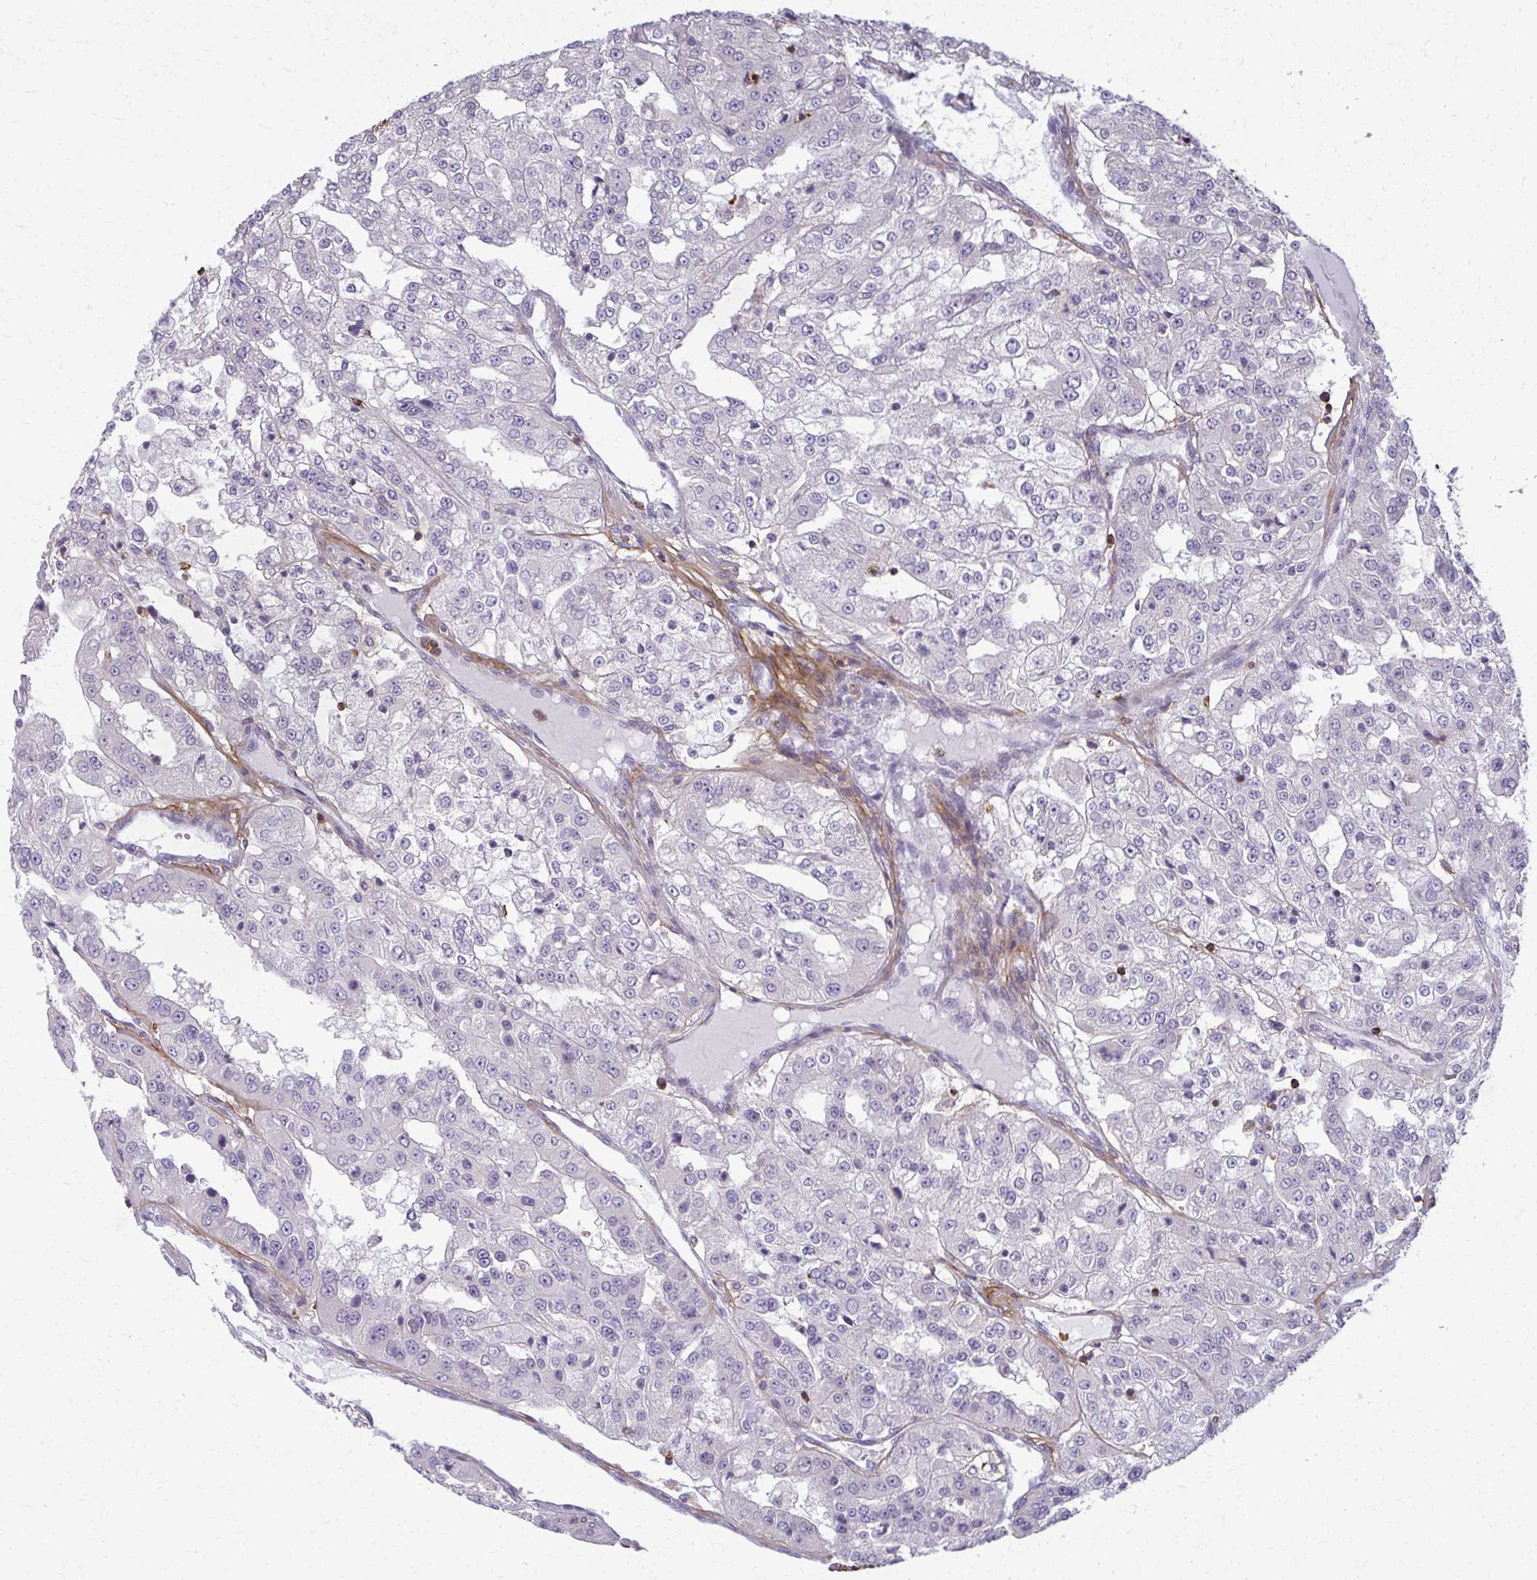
{"staining": {"intensity": "negative", "quantity": "none", "location": "none"}, "tissue": "renal cancer", "cell_type": "Tumor cells", "image_type": "cancer", "snomed": [{"axis": "morphology", "description": "Adenocarcinoma, NOS"}, {"axis": "topography", "description": "Kidney"}], "caption": "Adenocarcinoma (renal) stained for a protein using IHC exhibits no staining tumor cells.", "gene": "AP5M1", "patient": {"sex": "female", "age": 63}}